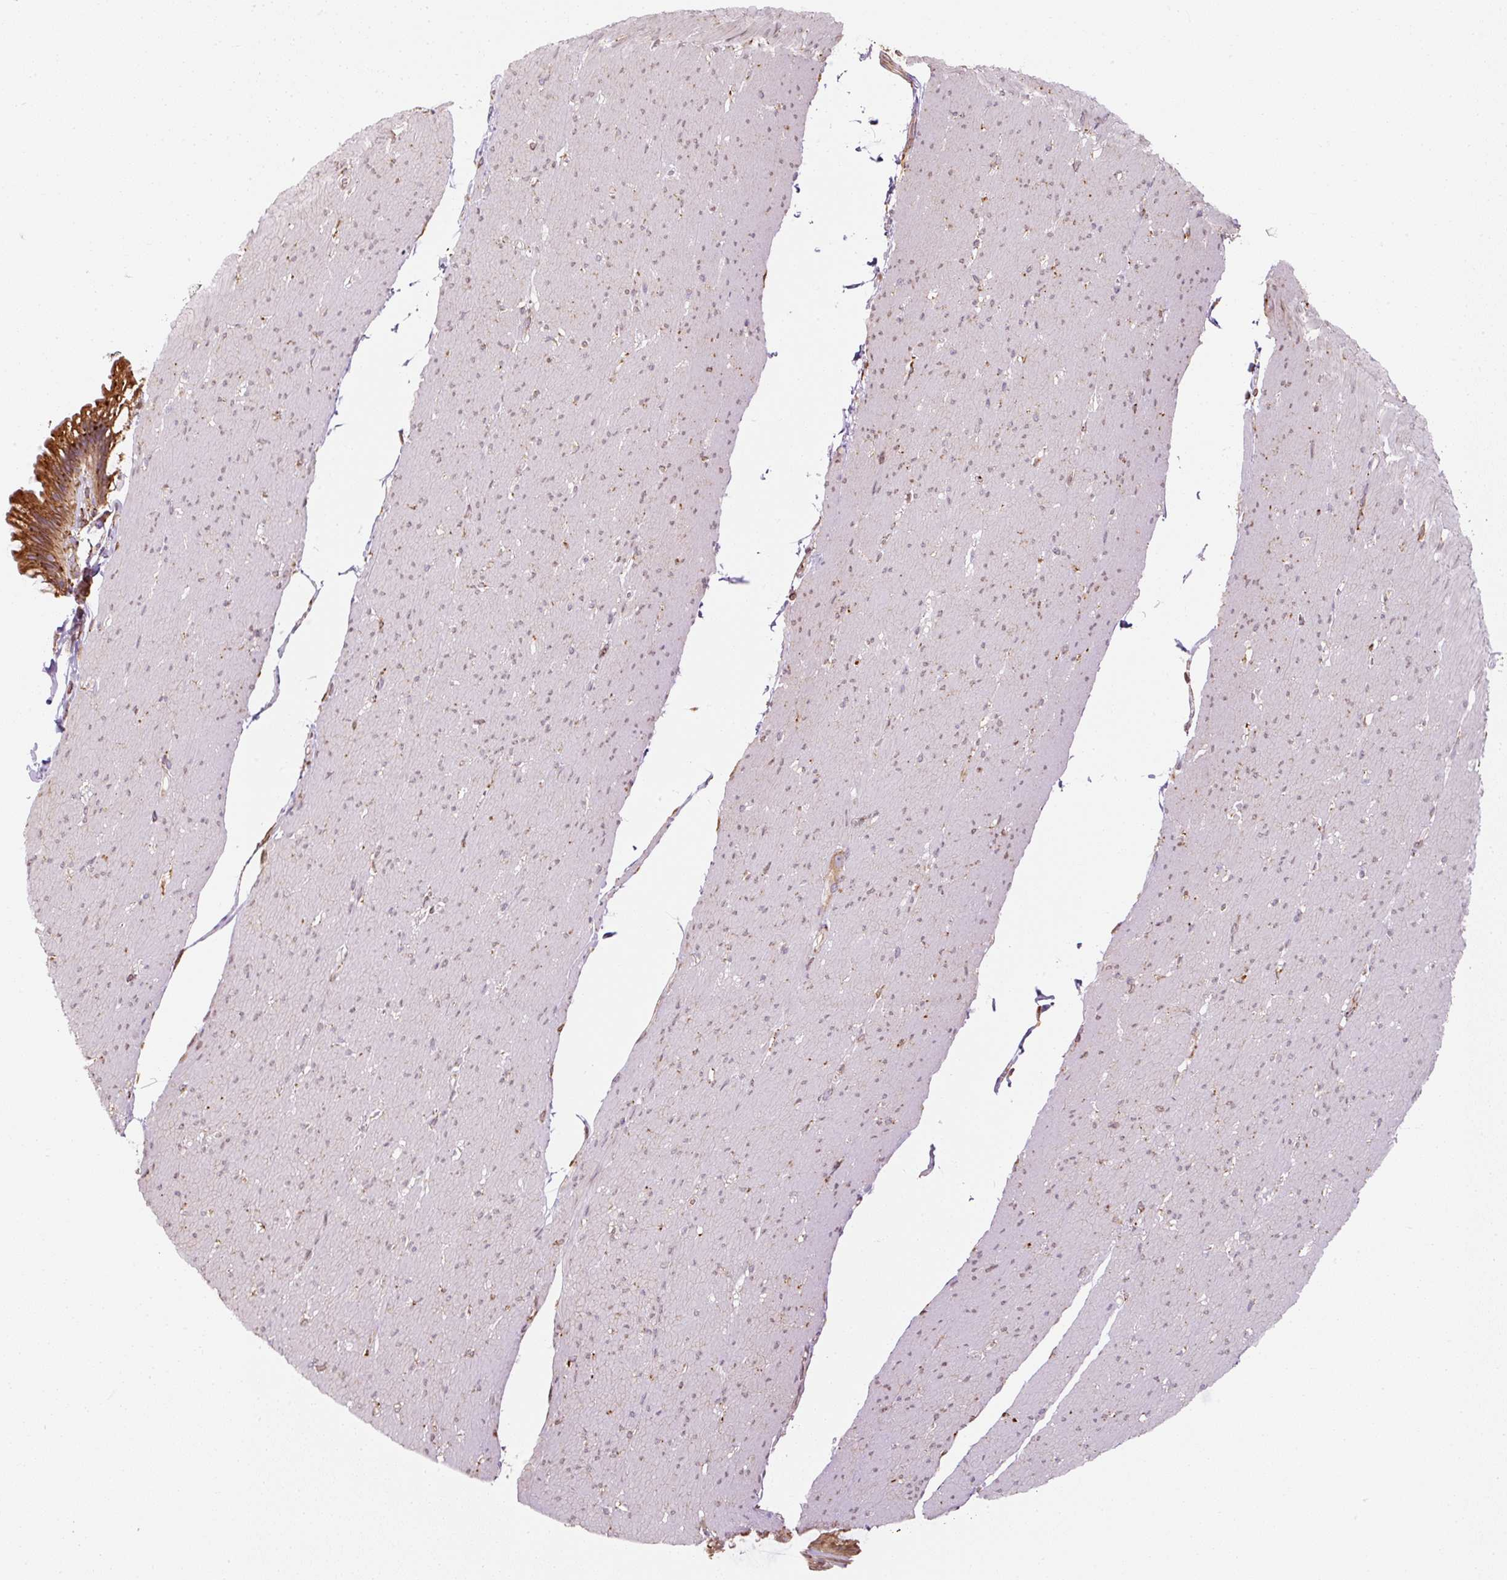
{"staining": {"intensity": "weak", "quantity": "25%-75%", "location": "cytoplasmic/membranous"}, "tissue": "smooth muscle", "cell_type": "Smooth muscle cells", "image_type": "normal", "snomed": [{"axis": "morphology", "description": "Normal tissue, NOS"}, {"axis": "topography", "description": "Smooth muscle"}, {"axis": "topography", "description": "Rectum"}], "caption": "Protein analysis of unremarkable smooth muscle shows weak cytoplasmic/membranous staining in approximately 25%-75% of smooth muscle cells.", "gene": "PRKCSH", "patient": {"sex": "male", "age": 53}}